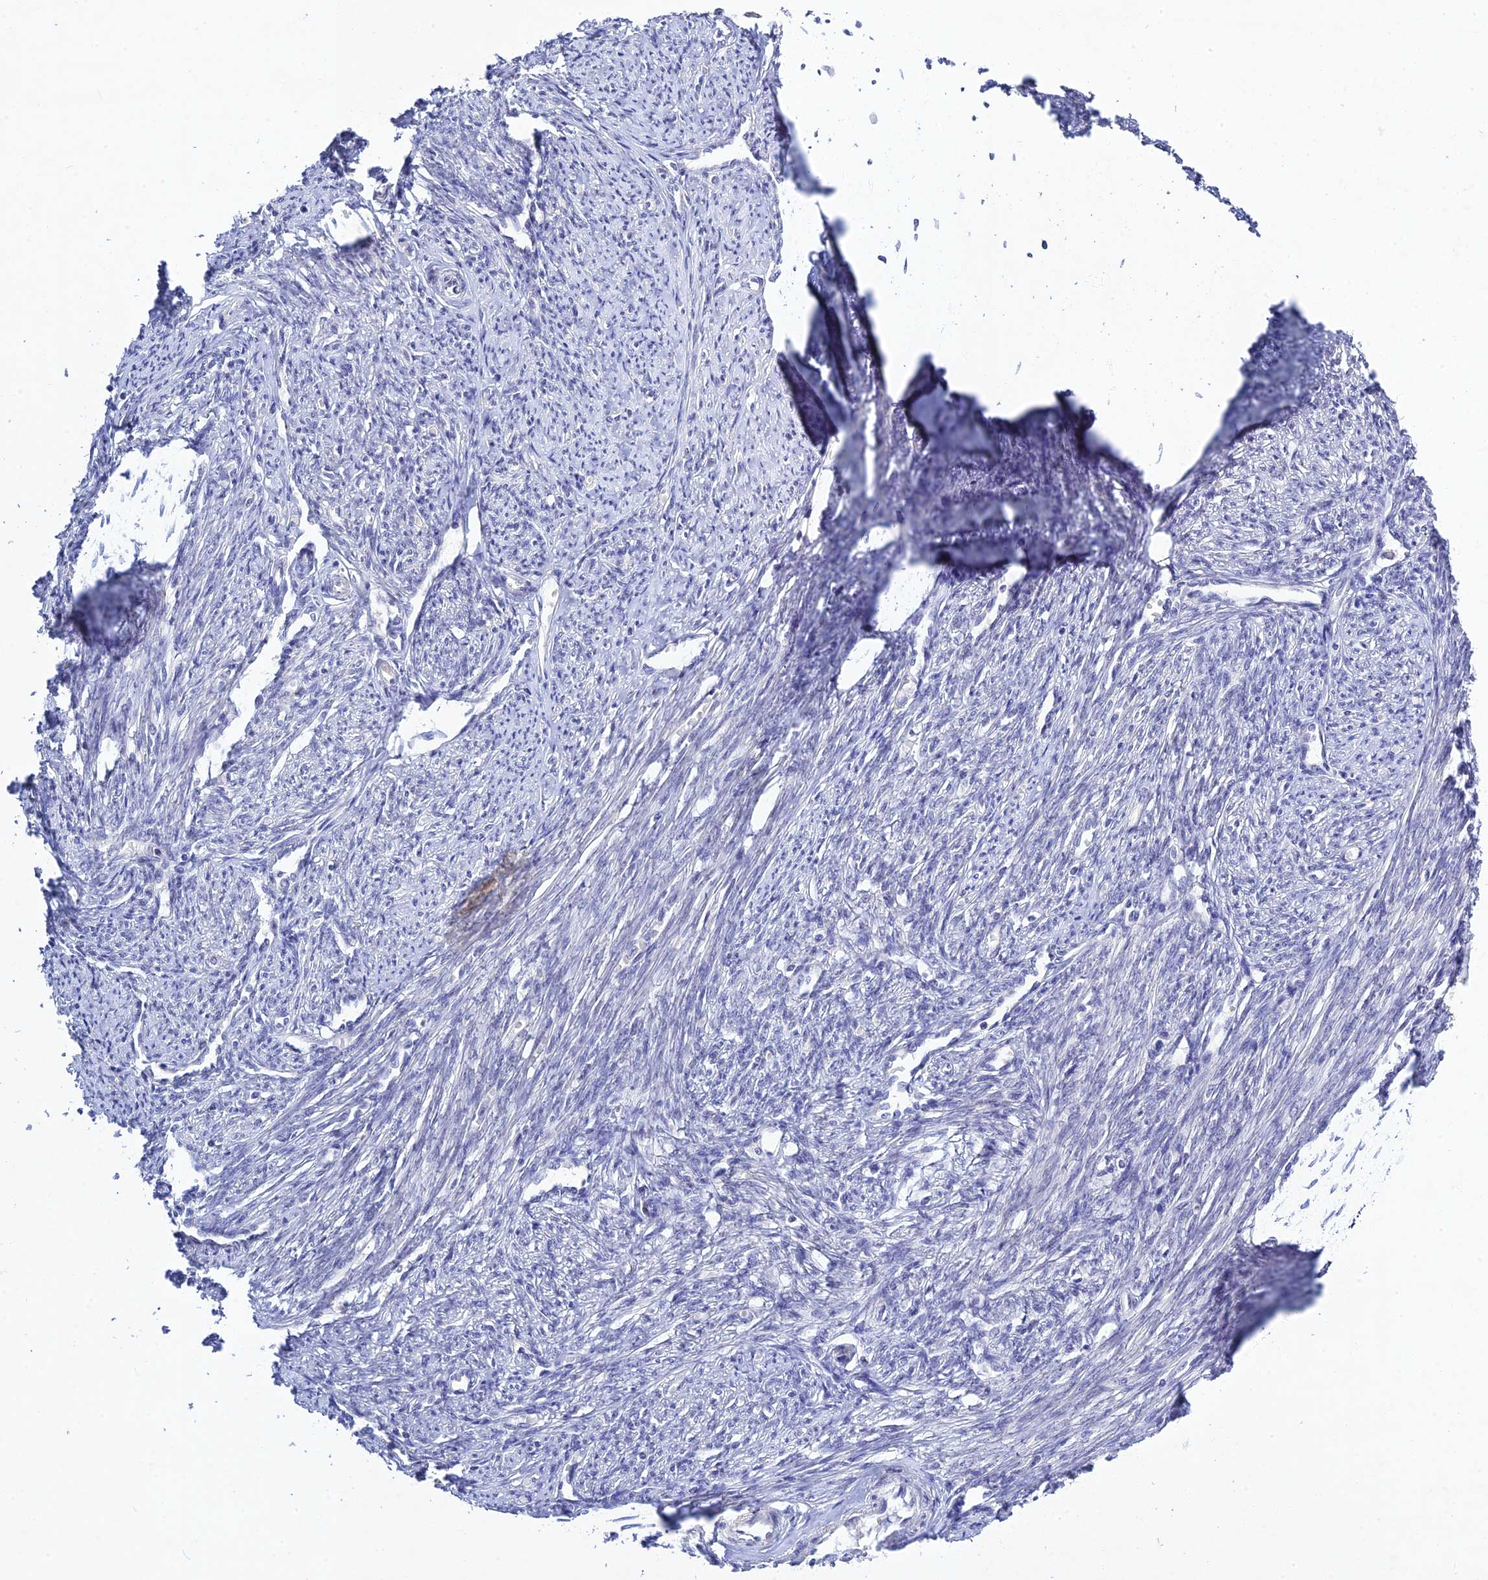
{"staining": {"intensity": "negative", "quantity": "none", "location": "none"}, "tissue": "smooth muscle", "cell_type": "Smooth muscle cells", "image_type": "normal", "snomed": [{"axis": "morphology", "description": "Normal tissue, NOS"}, {"axis": "topography", "description": "Smooth muscle"}, {"axis": "topography", "description": "Uterus"}], "caption": "Protein analysis of normal smooth muscle displays no significant expression in smooth muscle cells.", "gene": "CHST5", "patient": {"sex": "female", "age": 59}}